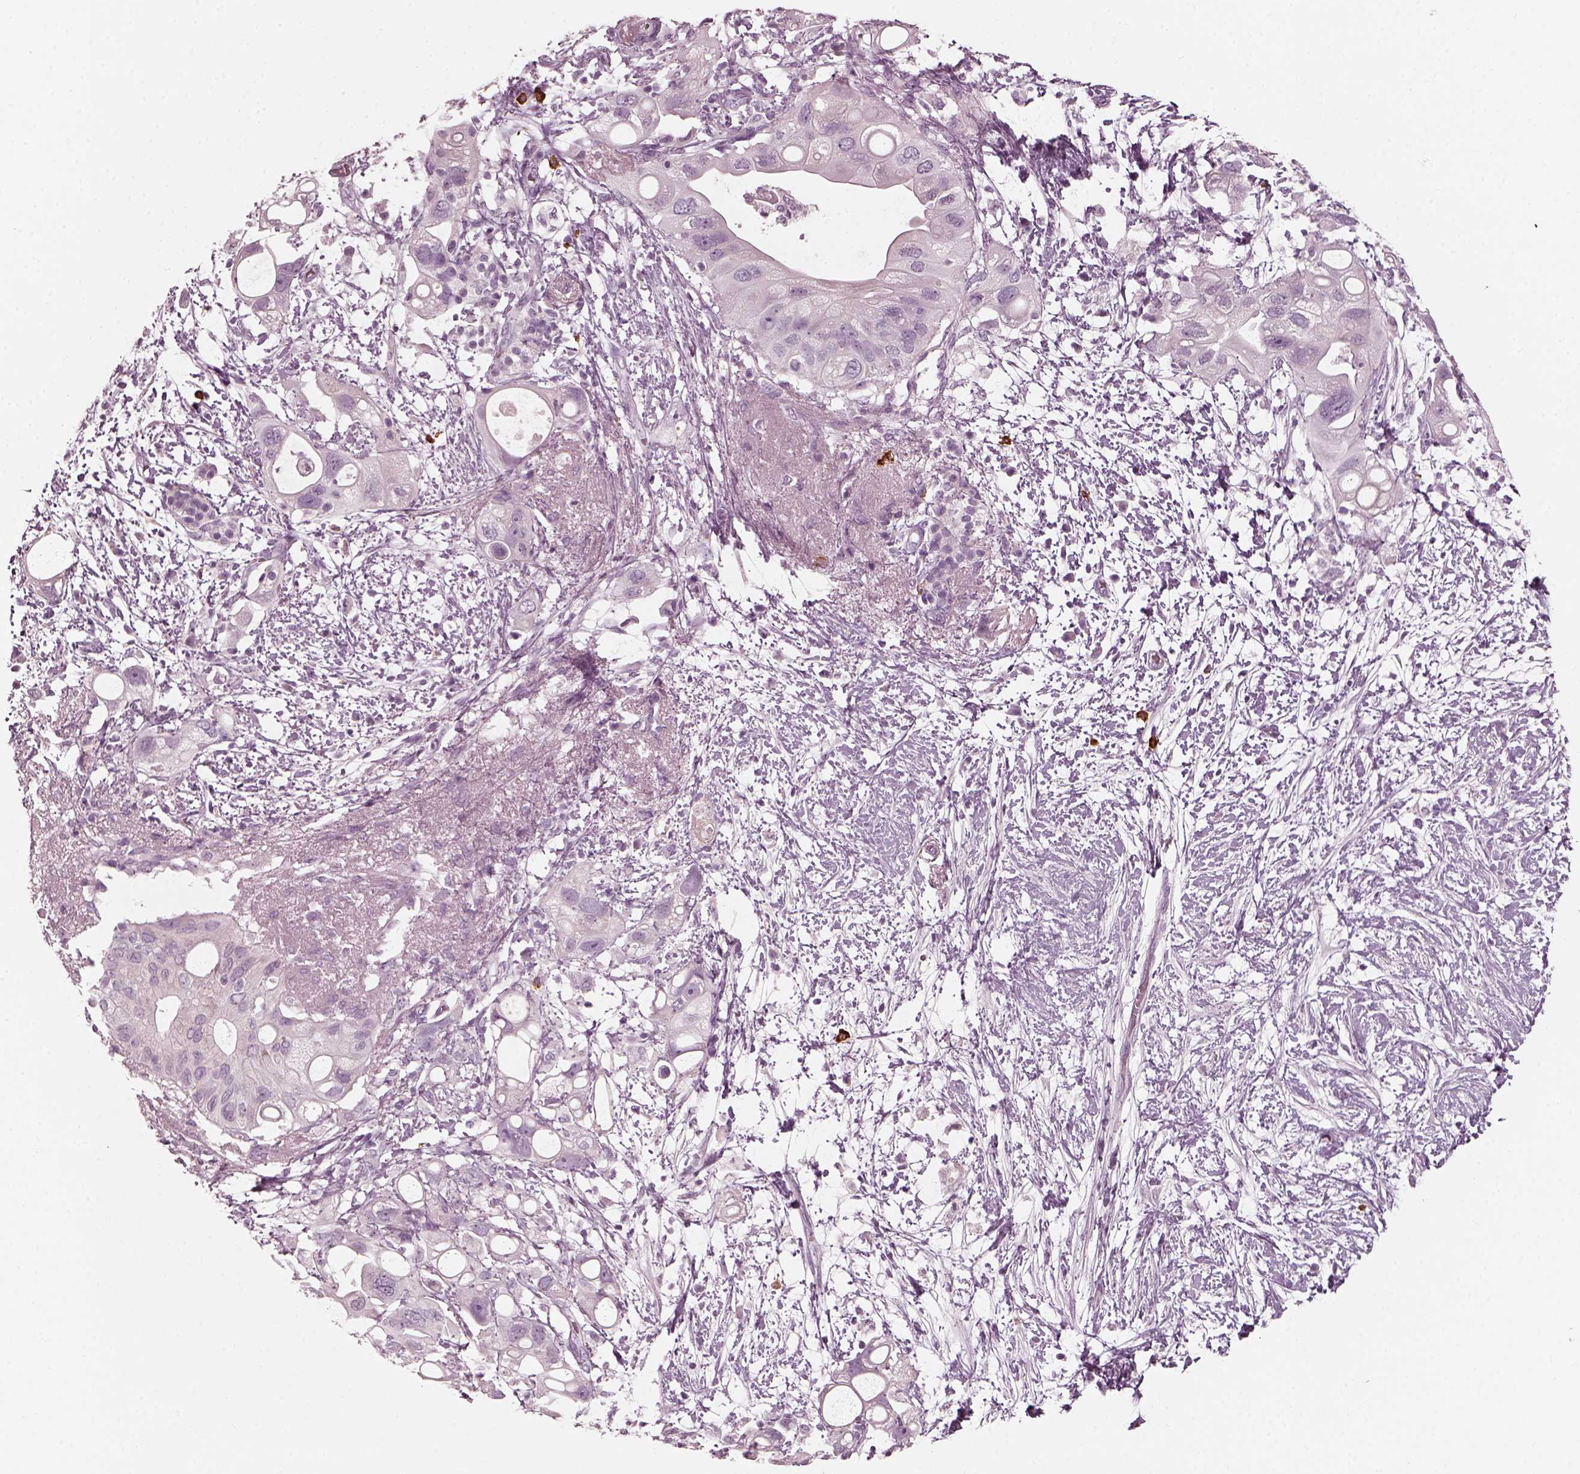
{"staining": {"intensity": "negative", "quantity": "none", "location": "none"}, "tissue": "pancreatic cancer", "cell_type": "Tumor cells", "image_type": "cancer", "snomed": [{"axis": "morphology", "description": "Adenocarcinoma, NOS"}, {"axis": "topography", "description": "Pancreas"}], "caption": "An image of human pancreatic adenocarcinoma is negative for staining in tumor cells.", "gene": "CNTN1", "patient": {"sex": "female", "age": 72}}